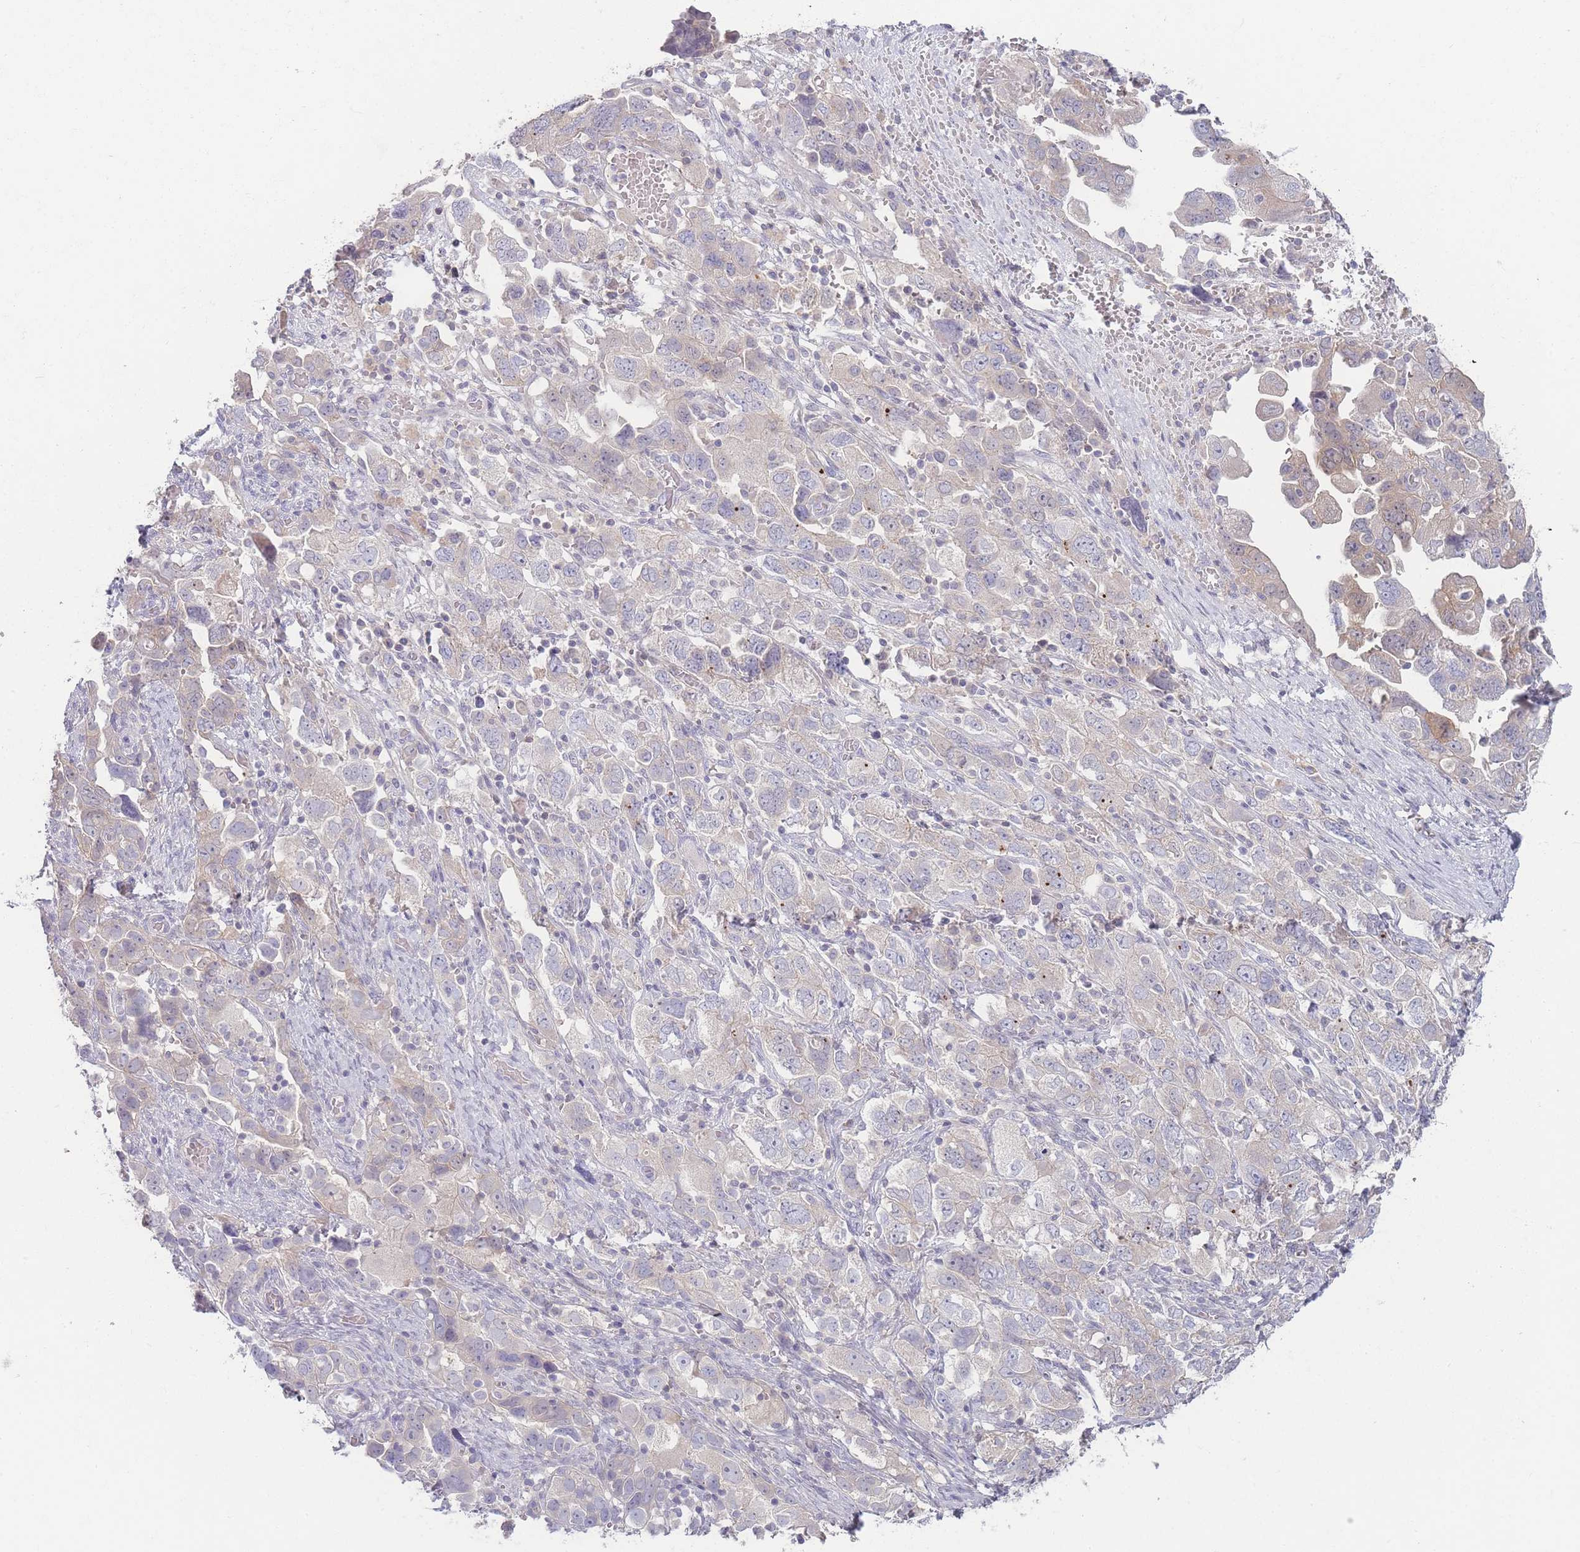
{"staining": {"intensity": "negative", "quantity": "none", "location": "none"}, "tissue": "ovarian cancer", "cell_type": "Tumor cells", "image_type": "cancer", "snomed": [{"axis": "morphology", "description": "Carcinoma, NOS"}, {"axis": "morphology", "description": "Cystadenocarcinoma, serous, NOS"}, {"axis": "topography", "description": "Ovary"}], "caption": "High power microscopy micrograph of an immunohistochemistry micrograph of ovarian cancer (carcinoma), revealing no significant expression in tumor cells.", "gene": "SPHKAP", "patient": {"sex": "female", "age": 69}}